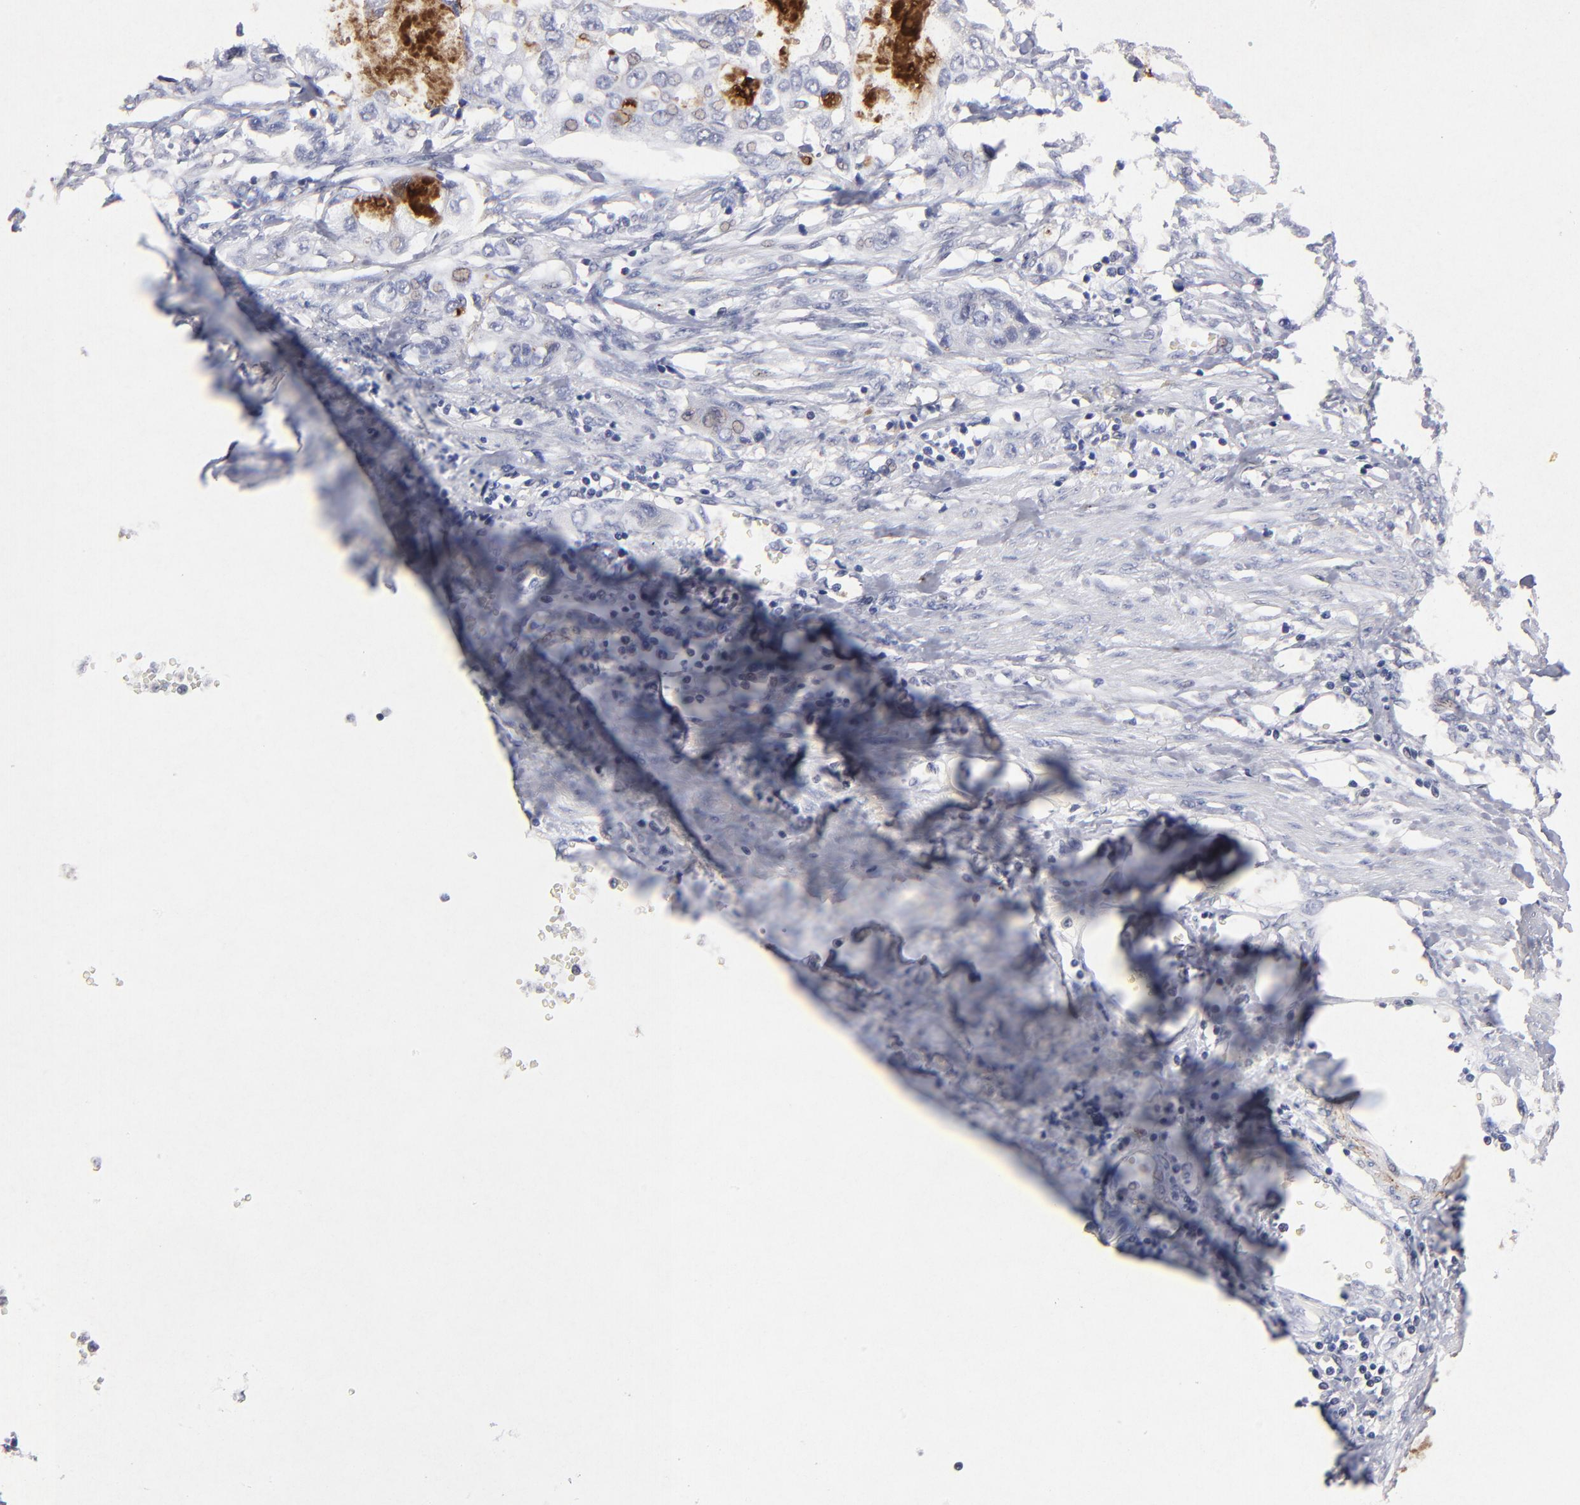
{"staining": {"intensity": "negative", "quantity": "none", "location": "none"}, "tissue": "stomach cancer", "cell_type": "Tumor cells", "image_type": "cancer", "snomed": [{"axis": "morphology", "description": "Adenocarcinoma, NOS"}, {"axis": "topography", "description": "Stomach, upper"}], "caption": "High power microscopy histopathology image of an immunohistochemistry histopathology image of adenocarcinoma (stomach), revealing no significant staining in tumor cells.", "gene": "GPM6B", "patient": {"sex": "female", "age": 52}}